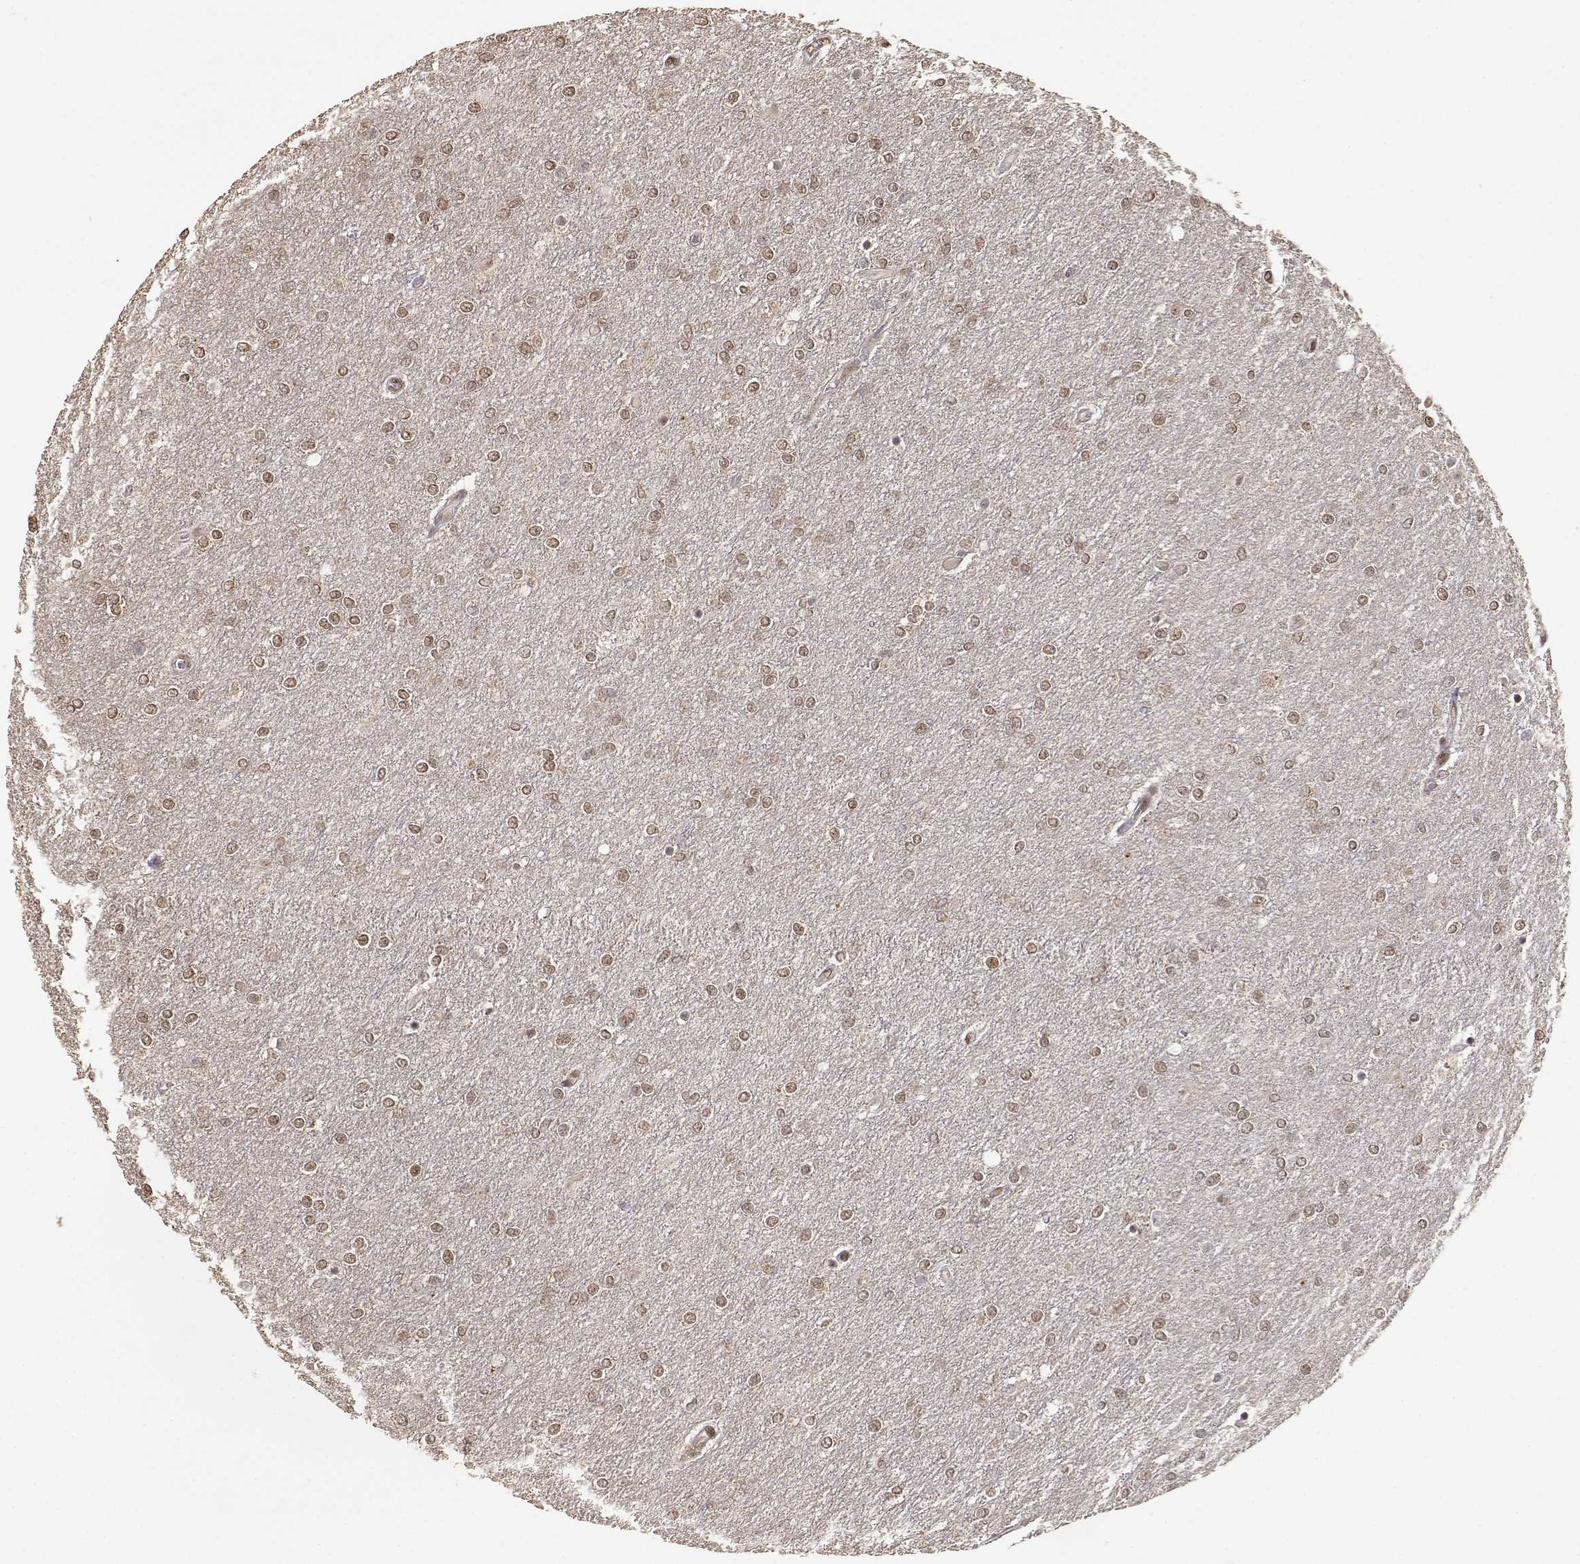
{"staining": {"intensity": "moderate", "quantity": "<25%", "location": "nuclear"}, "tissue": "glioma", "cell_type": "Tumor cells", "image_type": "cancer", "snomed": [{"axis": "morphology", "description": "Glioma, malignant, High grade"}, {"axis": "topography", "description": "Brain"}], "caption": "Glioma stained for a protein exhibits moderate nuclear positivity in tumor cells.", "gene": "BRCA1", "patient": {"sex": "female", "age": 61}}